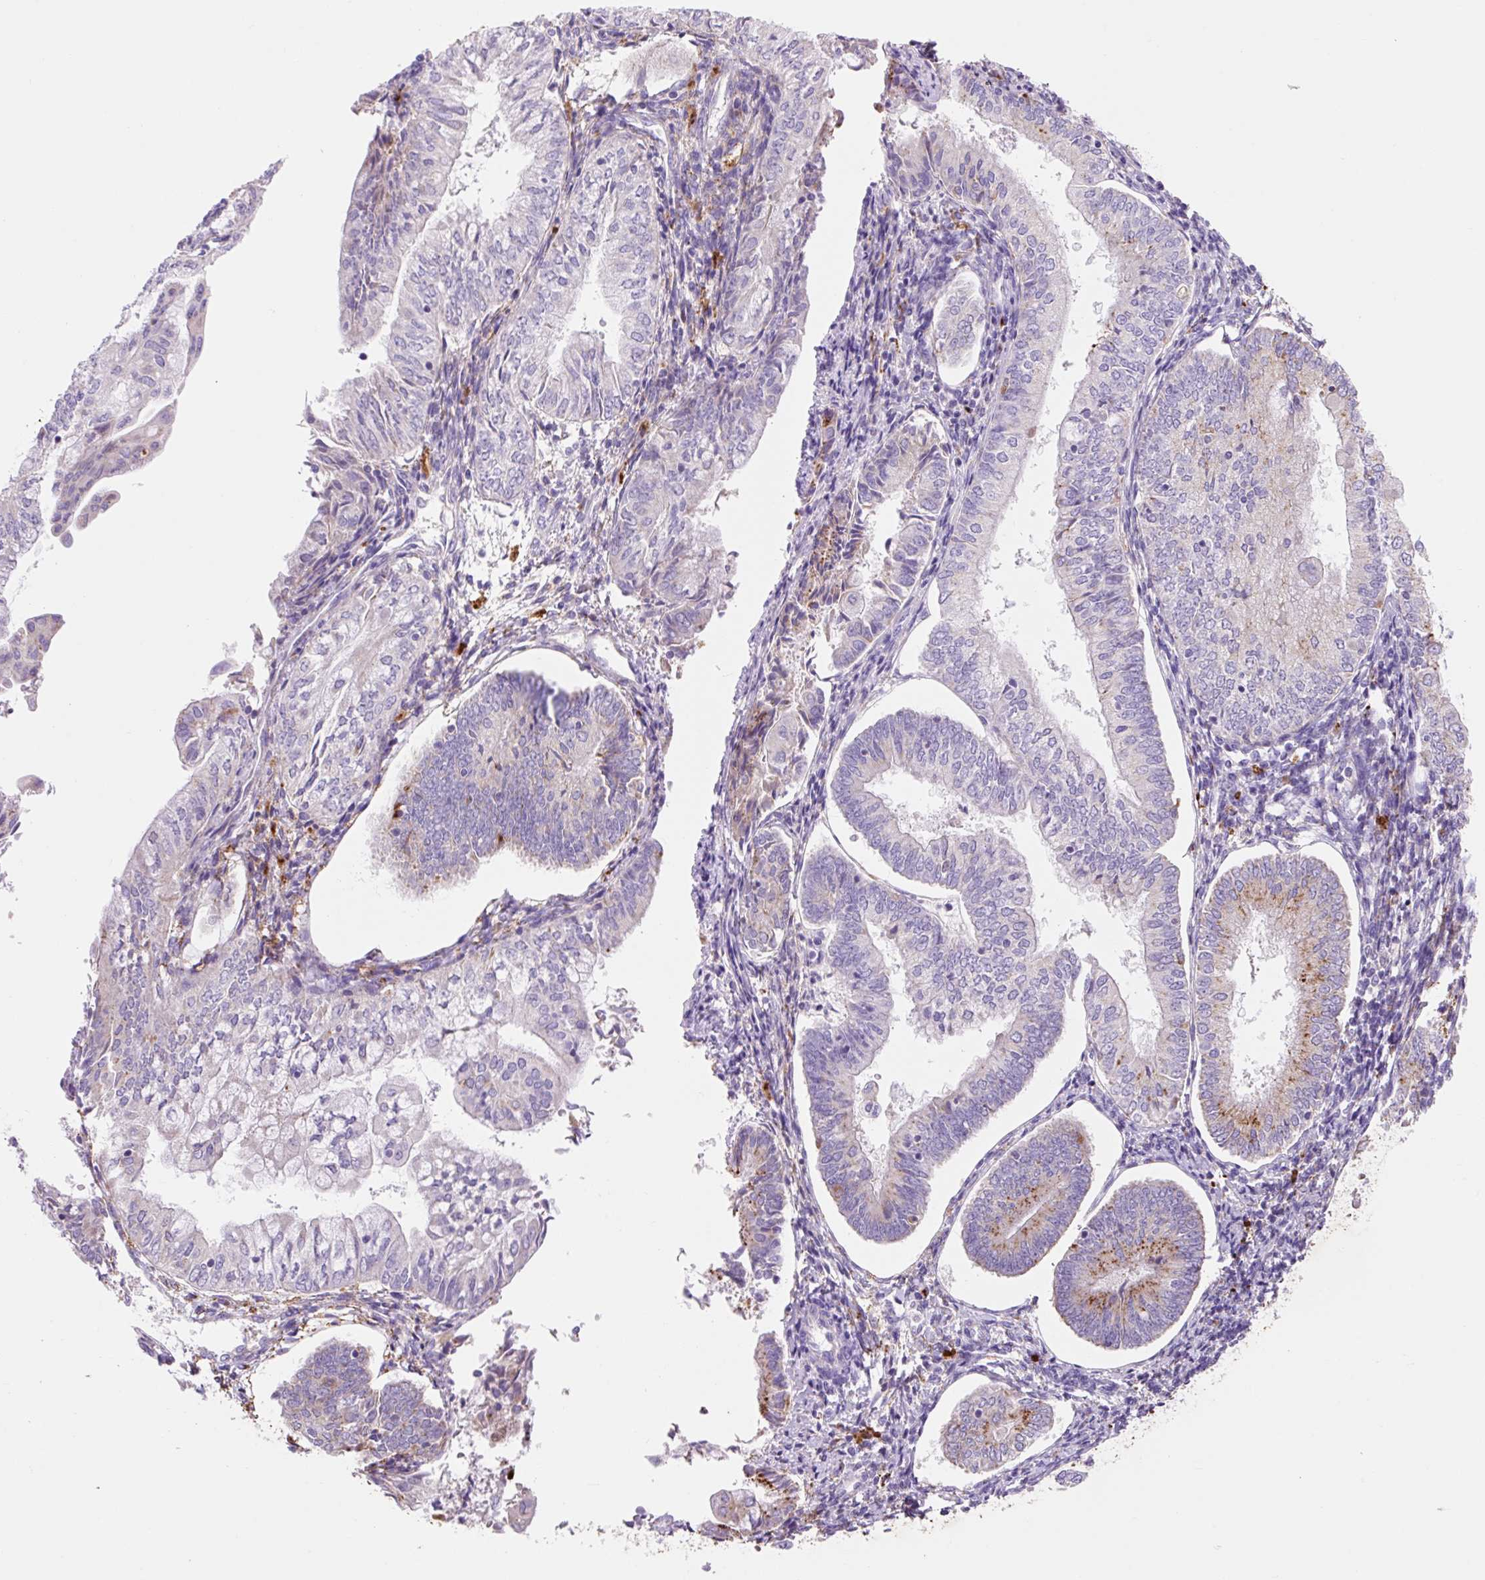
{"staining": {"intensity": "moderate", "quantity": "<25%", "location": "cytoplasmic/membranous"}, "tissue": "endometrial cancer", "cell_type": "Tumor cells", "image_type": "cancer", "snomed": [{"axis": "morphology", "description": "Adenocarcinoma, NOS"}, {"axis": "topography", "description": "Endometrium"}], "caption": "Immunohistochemistry (IHC) (DAB) staining of endometrial adenocarcinoma displays moderate cytoplasmic/membranous protein staining in about <25% of tumor cells.", "gene": "HEXA", "patient": {"sex": "female", "age": 55}}